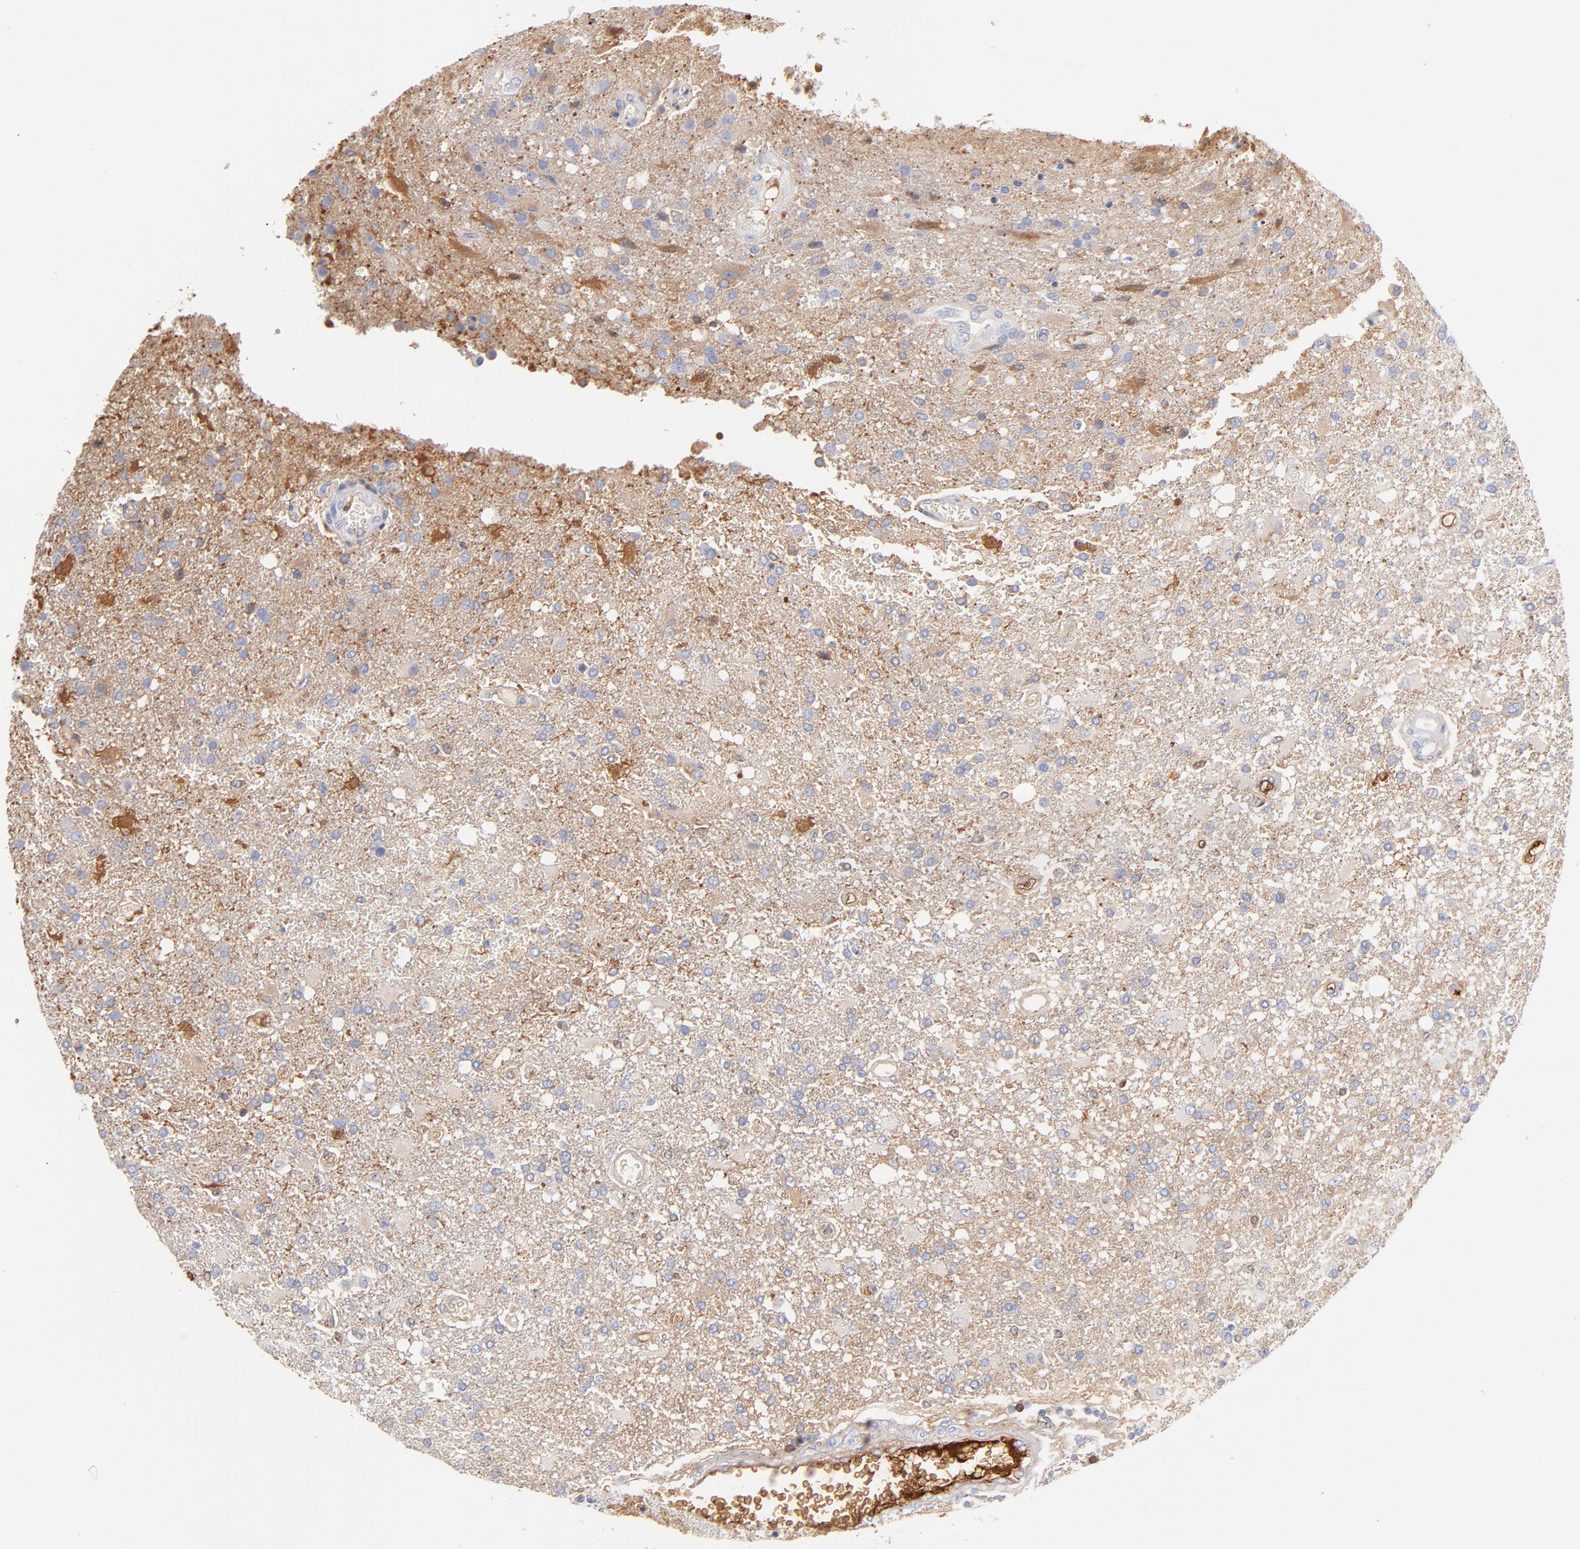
{"staining": {"intensity": "negative", "quantity": "none", "location": "none"}, "tissue": "glioma", "cell_type": "Tumor cells", "image_type": "cancer", "snomed": [{"axis": "morphology", "description": "Glioma, malignant, High grade"}, {"axis": "topography", "description": "Cerebral cortex"}], "caption": "Immunohistochemical staining of human glioma reveals no significant staining in tumor cells.", "gene": "C3", "patient": {"sex": "male", "age": 79}}